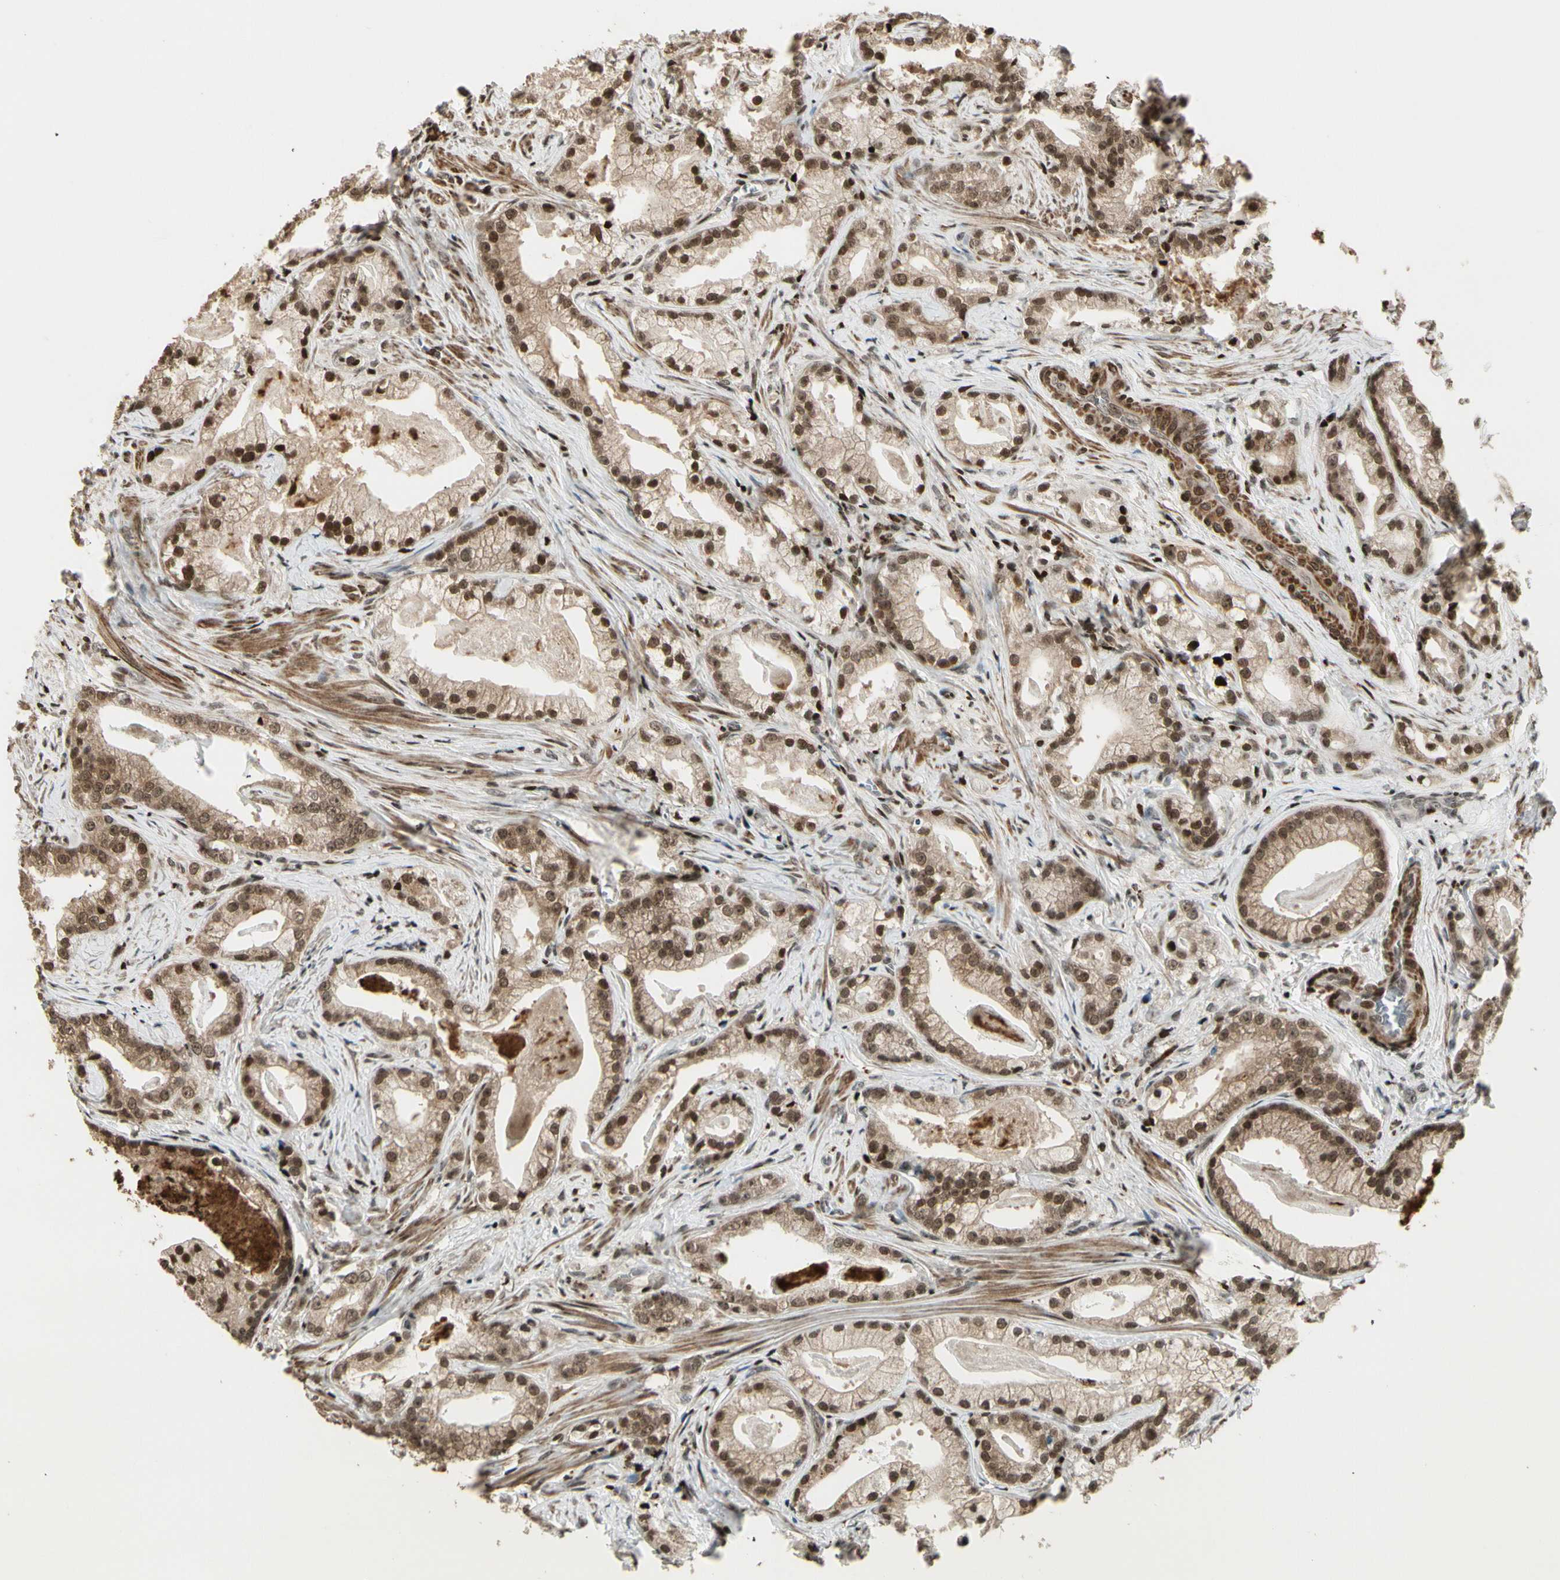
{"staining": {"intensity": "strong", "quantity": ">75%", "location": "cytoplasmic/membranous,nuclear"}, "tissue": "prostate cancer", "cell_type": "Tumor cells", "image_type": "cancer", "snomed": [{"axis": "morphology", "description": "Adenocarcinoma, Low grade"}, {"axis": "topography", "description": "Prostate"}], "caption": "DAB immunohistochemical staining of prostate adenocarcinoma (low-grade) demonstrates strong cytoplasmic/membranous and nuclear protein staining in approximately >75% of tumor cells. Ihc stains the protein in brown and the nuclei are stained blue.", "gene": "TSHZ3", "patient": {"sex": "male", "age": 59}}